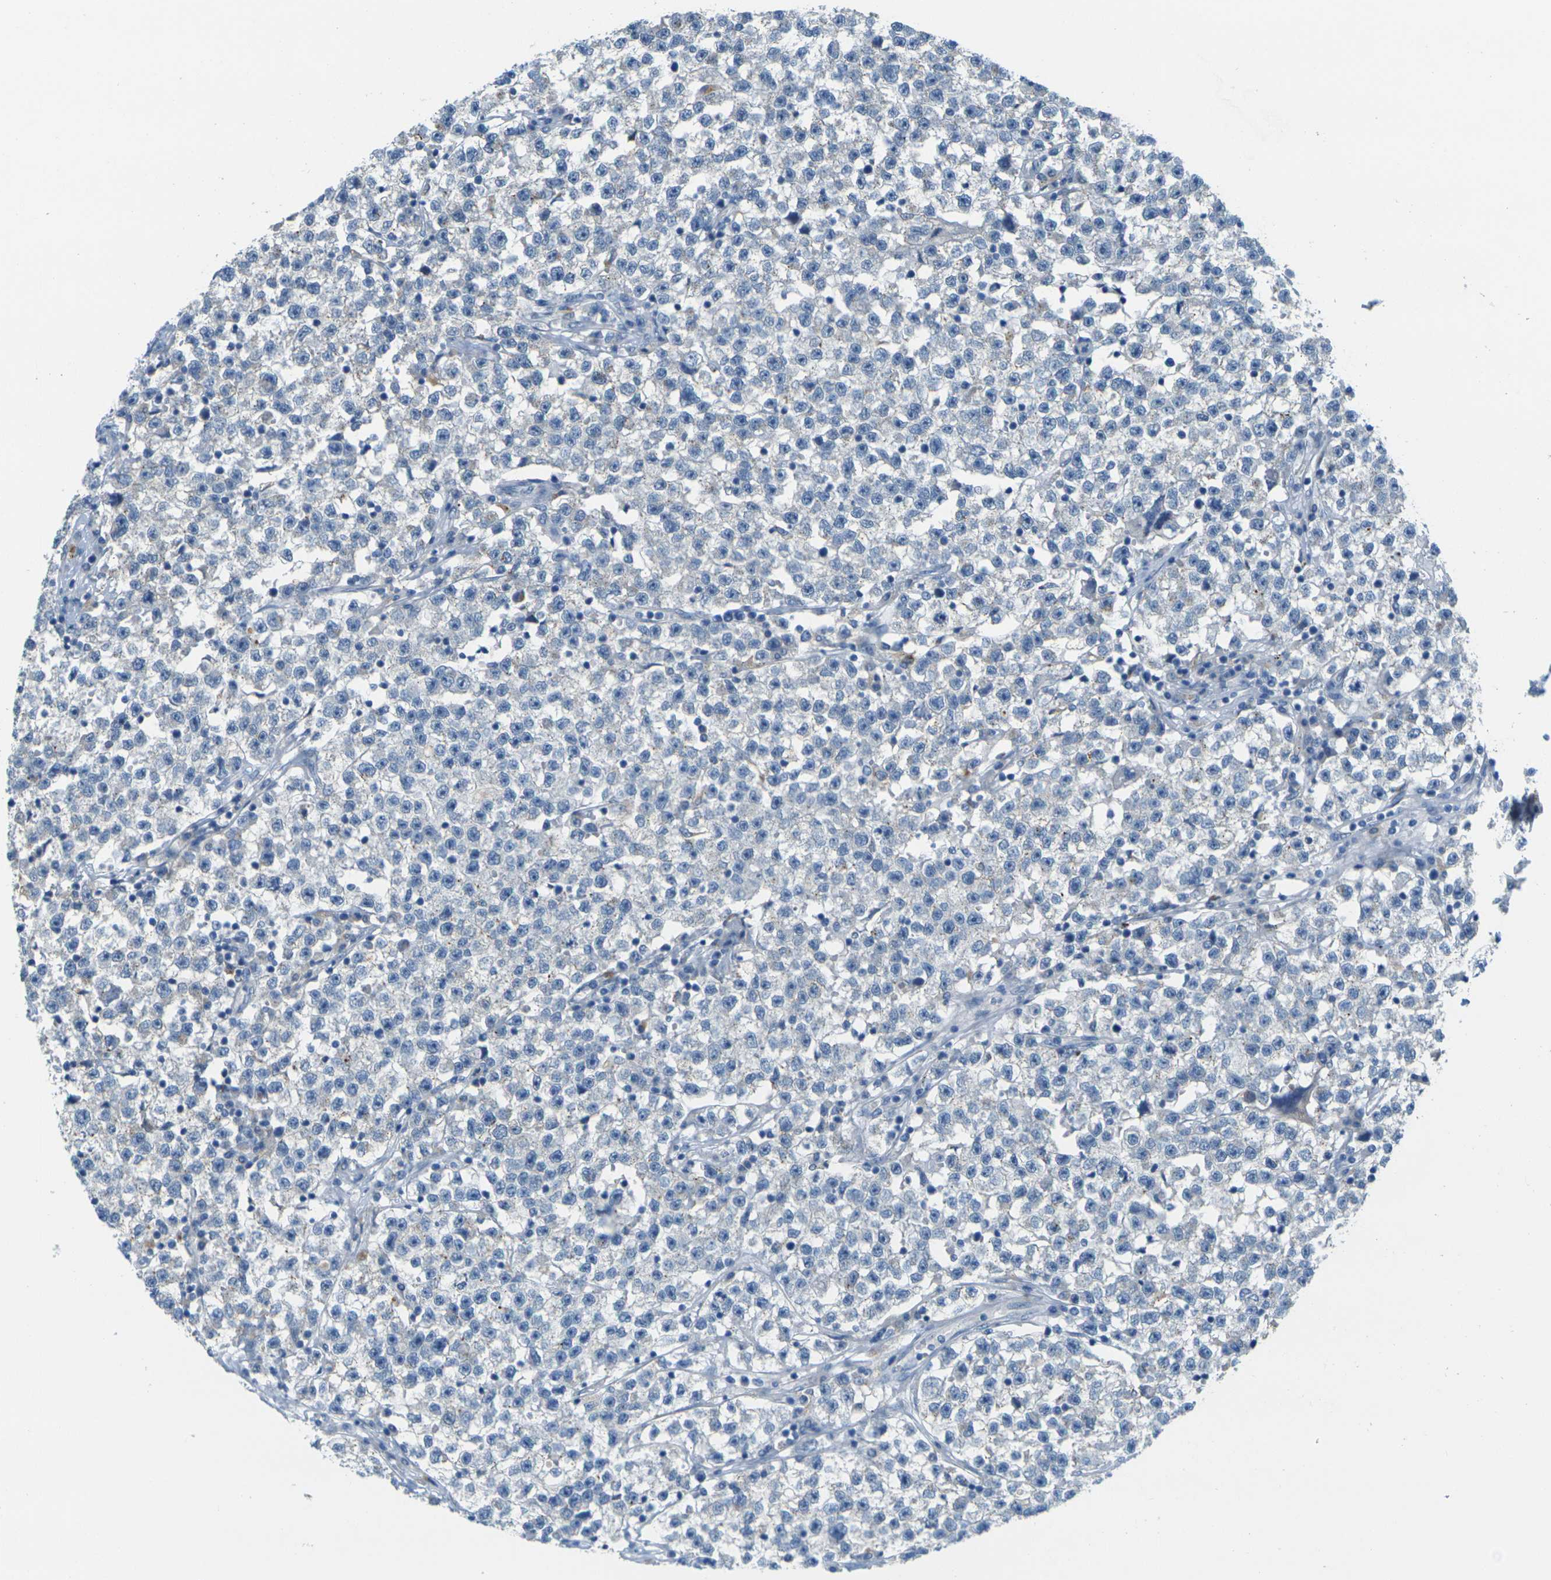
{"staining": {"intensity": "negative", "quantity": "none", "location": "none"}, "tissue": "testis cancer", "cell_type": "Tumor cells", "image_type": "cancer", "snomed": [{"axis": "morphology", "description": "Seminoma, NOS"}, {"axis": "topography", "description": "Testis"}], "caption": "Immunohistochemistry photomicrograph of neoplastic tissue: testis cancer stained with DAB reveals no significant protein expression in tumor cells. (Immunohistochemistry (ihc), brightfield microscopy, high magnification).", "gene": "CYP2C8", "patient": {"sex": "male", "age": 22}}